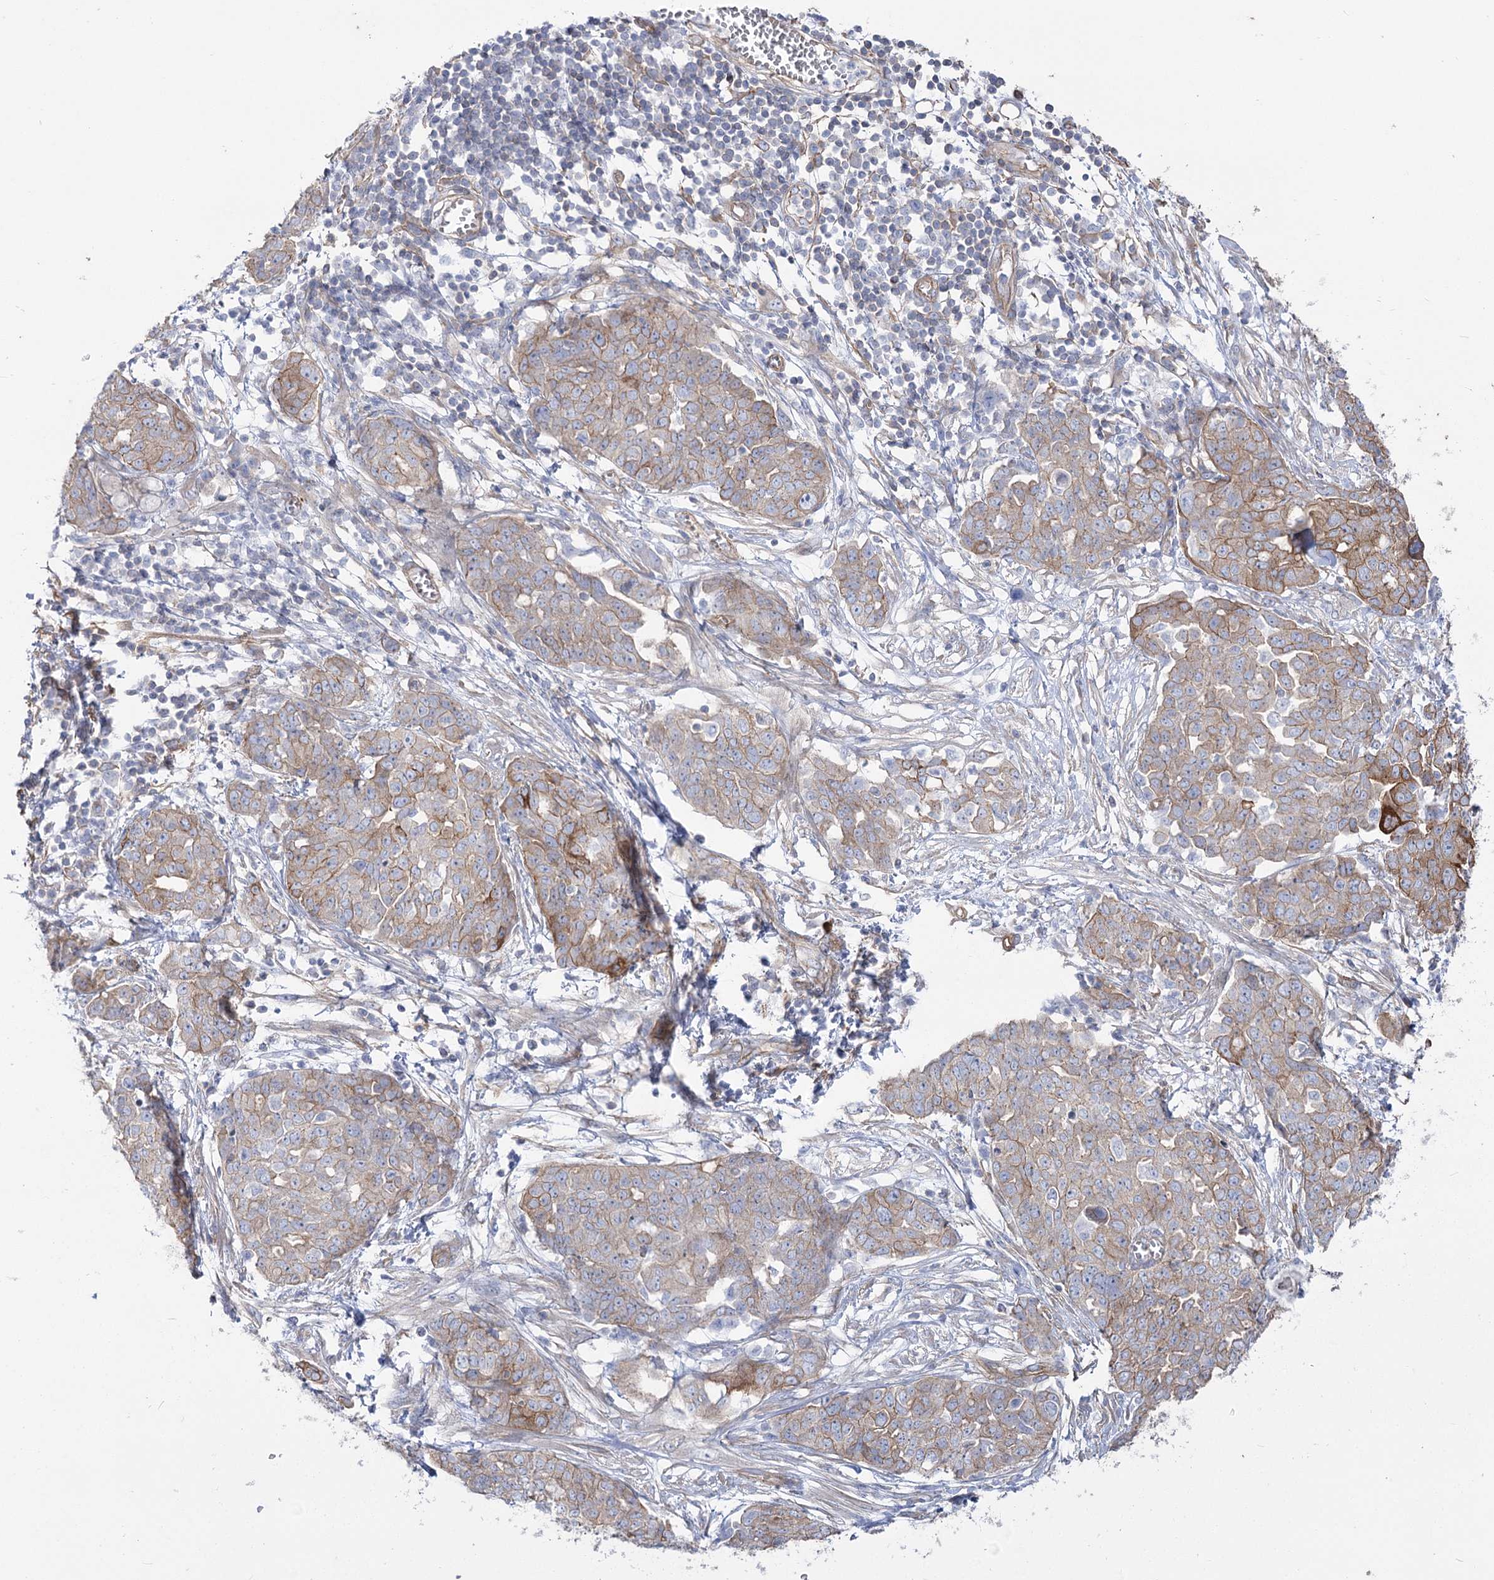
{"staining": {"intensity": "weak", "quantity": "25%-75%", "location": "cytoplasmic/membranous"}, "tissue": "ovarian cancer", "cell_type": "Tumor cells", "image_type": "cancer", "snomed": [{"axis": "morphology", "description": "Cystadenocarcinoma, serous, NOS"}, {"axis": "topography", "description": "Soft tissue"}, {"axis": "topography", "description": "Ovary"}], "caption": "About 25%-75% of tumor cells in ovarian cancer display weak cytoplasmic/membranous protein positivity as visualized by brown immunohistochemical staining.", "gene": "PLEKHA5", "patient": {"sex": "female", "age": 57}}